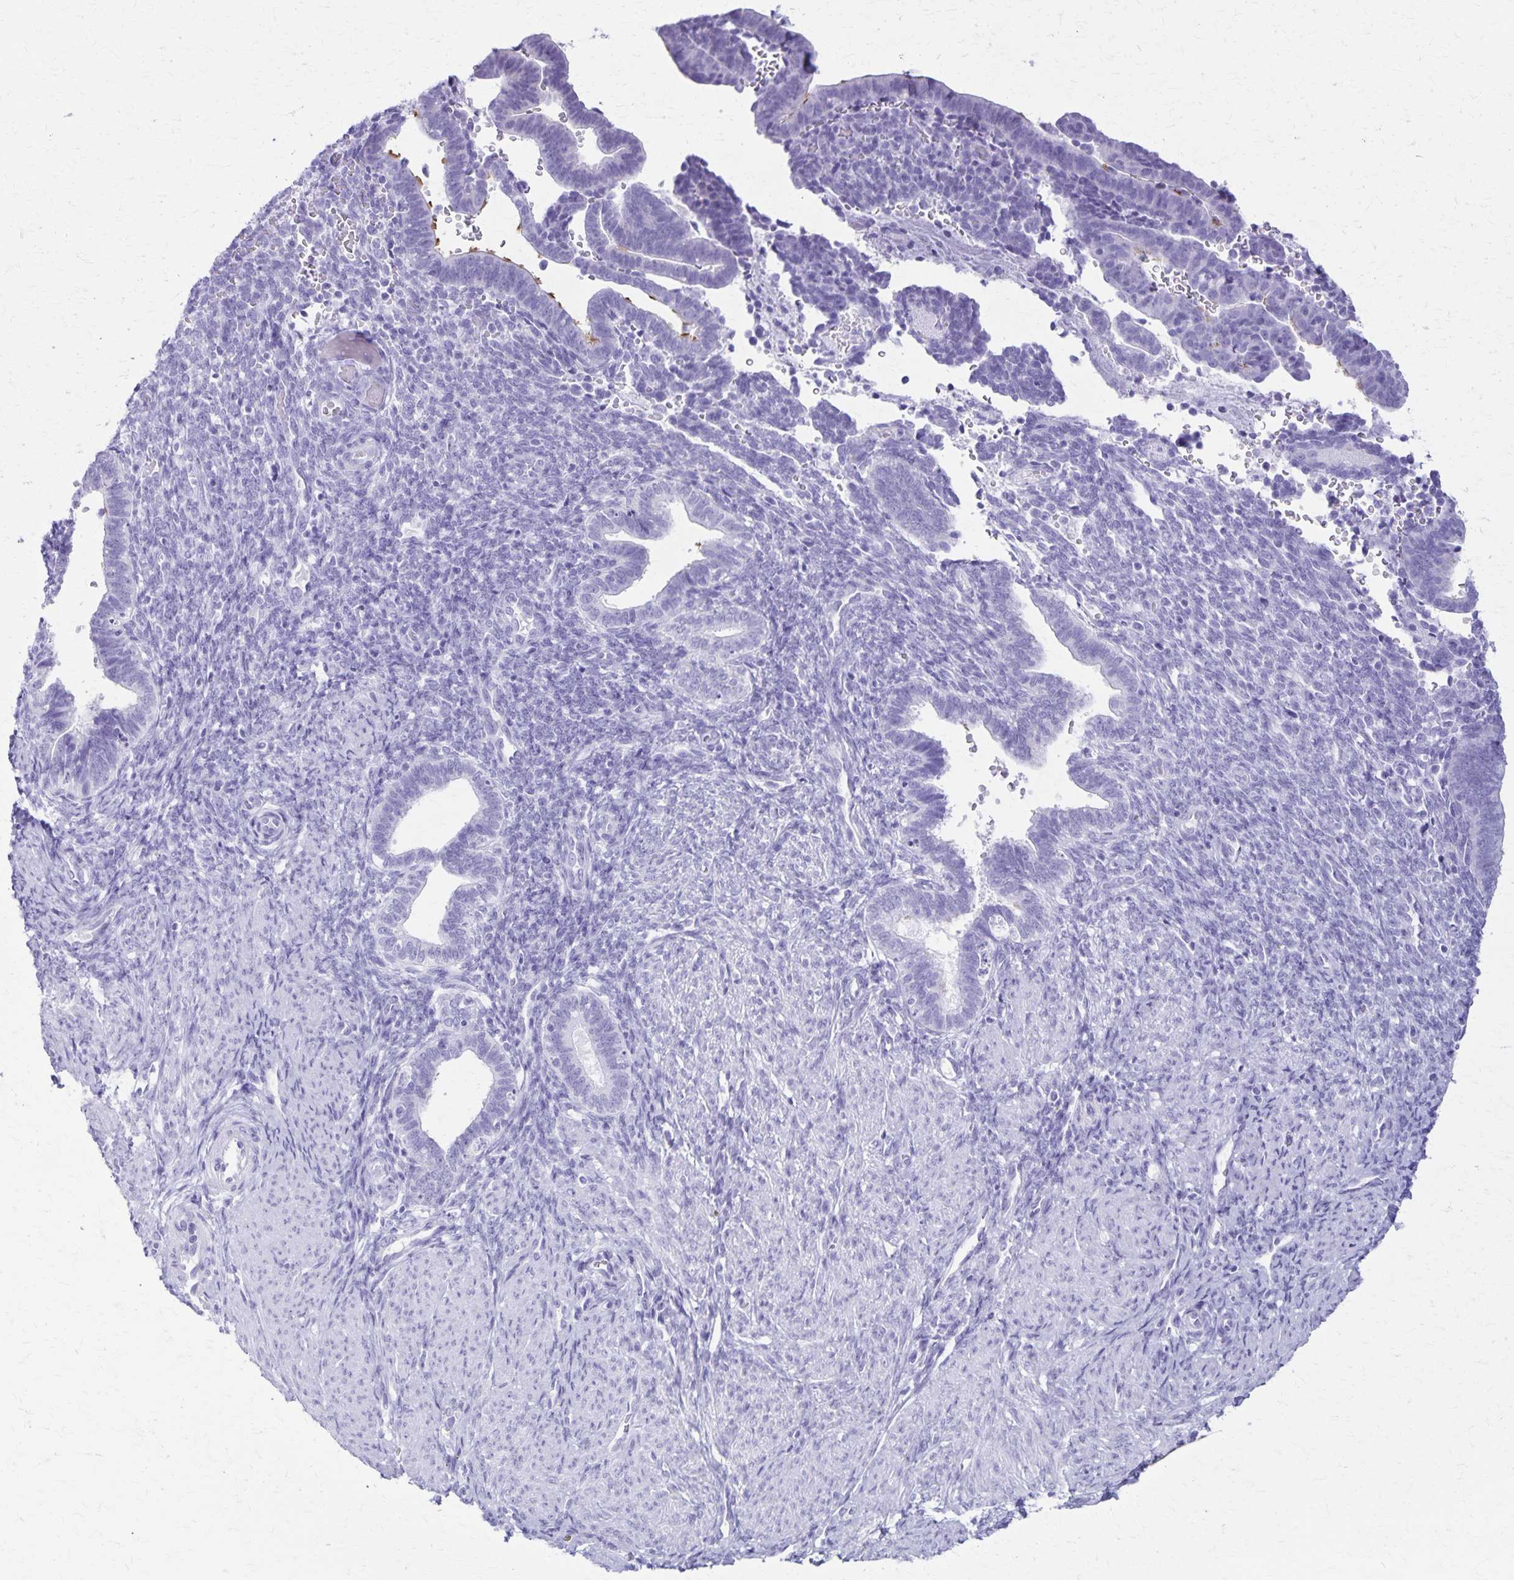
{"staining": {"intensity": "negative", "quantity": "none", "location": "none"}, "tissue": "endometrium", "cell_type": "Cells in endometrial stroma", "image_type": "normal", "snomed": [{"axis": "morphology", "description": "Normal tissue, NOS"}, {"axis": "topography", "description": "Endometrium"}], "caption": "There is no significant expression in cells in endometrial stroma of endometrium. (Stains: DAB IHC with hematoxylin counter stain, Microscopy: brightfield microscopy at high magnification).", "gene": "DEFA5", "patient": {"sex": "female", "age": 34}}